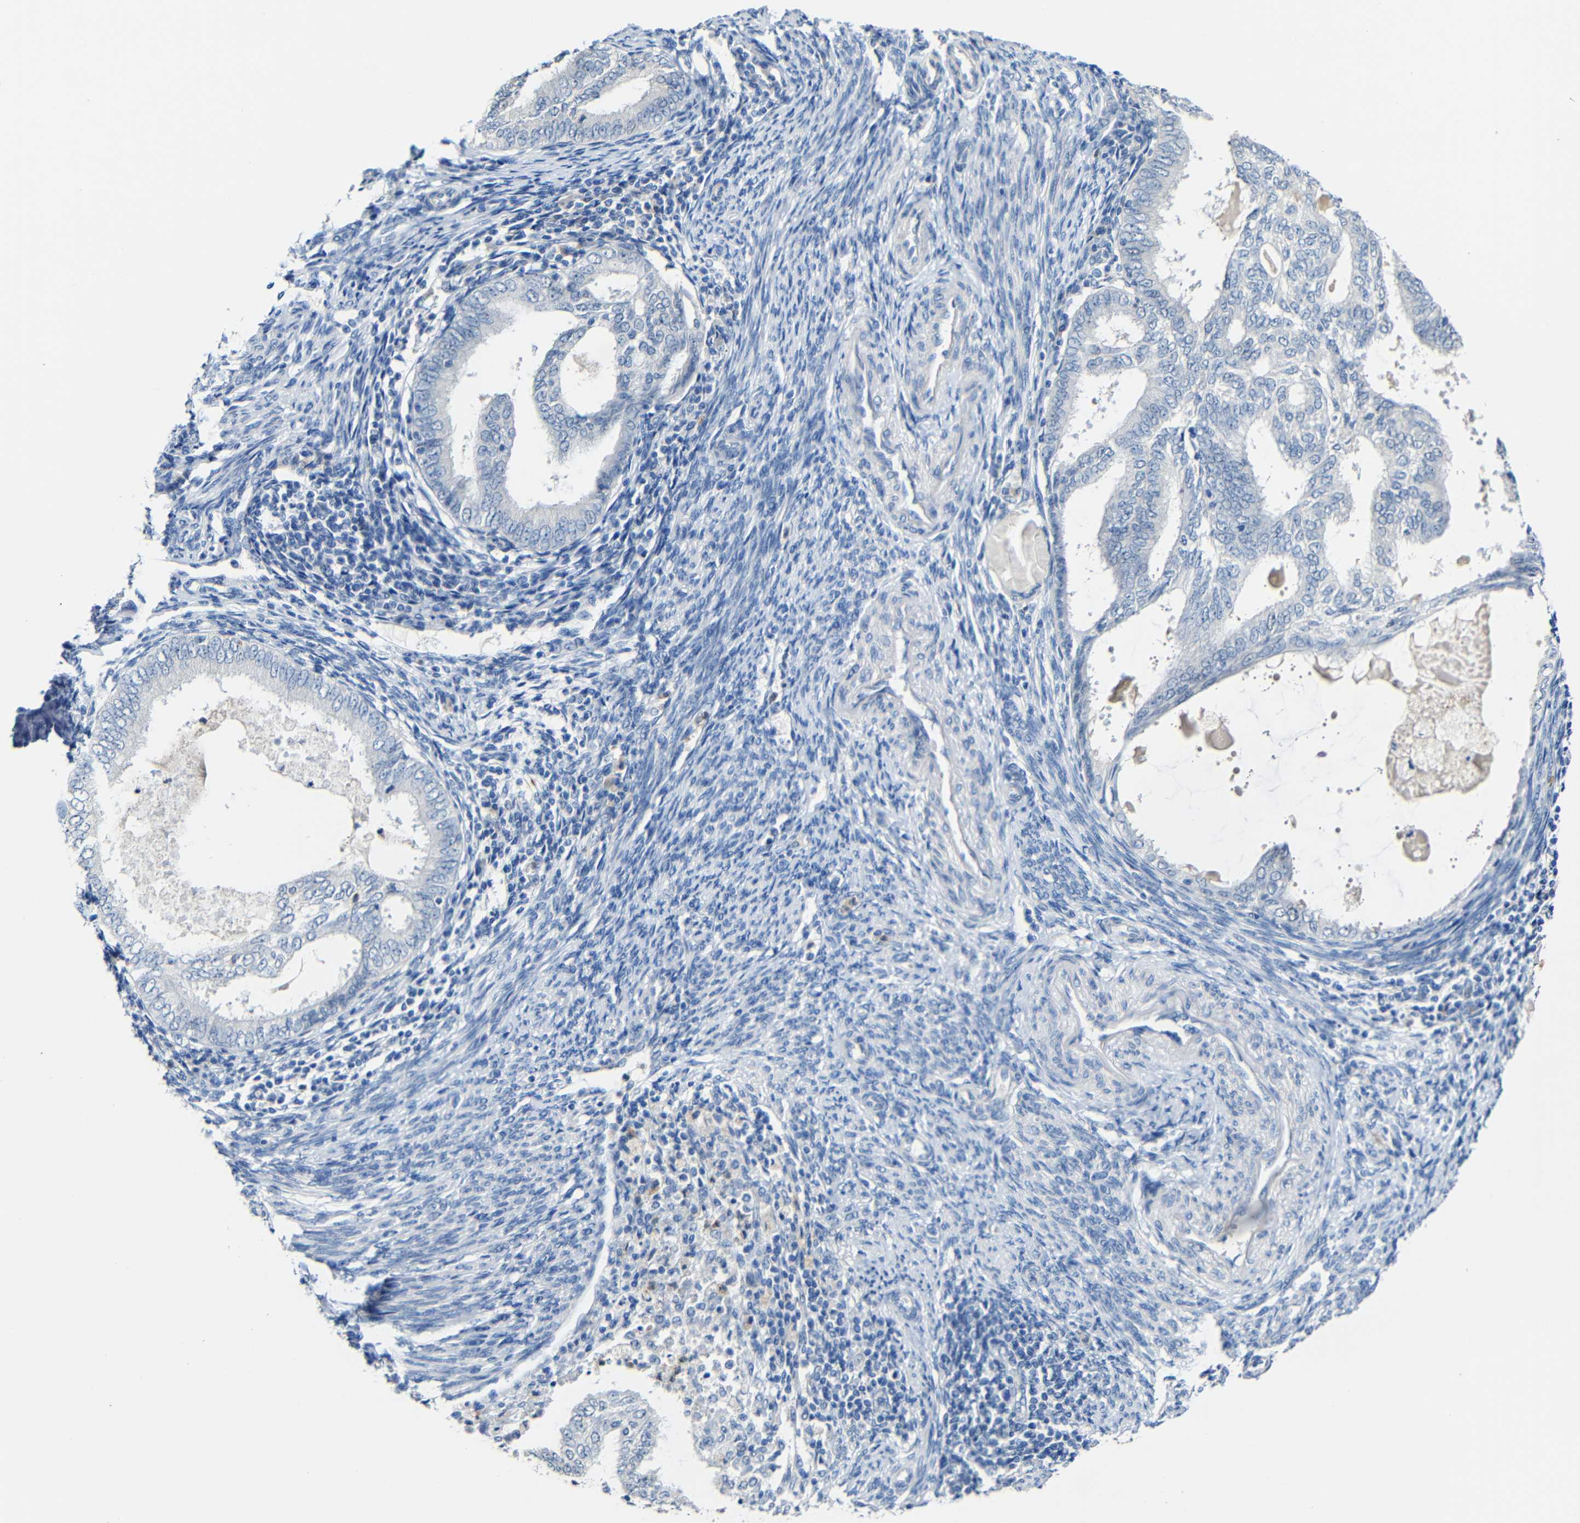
{"staining": {"intensity": "negative", "quantity": "none", "location": "none"}, "tissue": "endometrial cancer", "cell_type": "Tumor cells", "image_type": "cancer", "snomed": [{"axis": "morphology", "description": "Adenocarcinoma, NOS"}, {"axis": "topography", "description": "Endometrium"}], "caption": "Immunohistochemical staining of adenocarcinoma (endometrial) exhibits no significant expression in tumor cells.", "gene": "STBD1", "patient": {"sex": "female", "age": 58}}